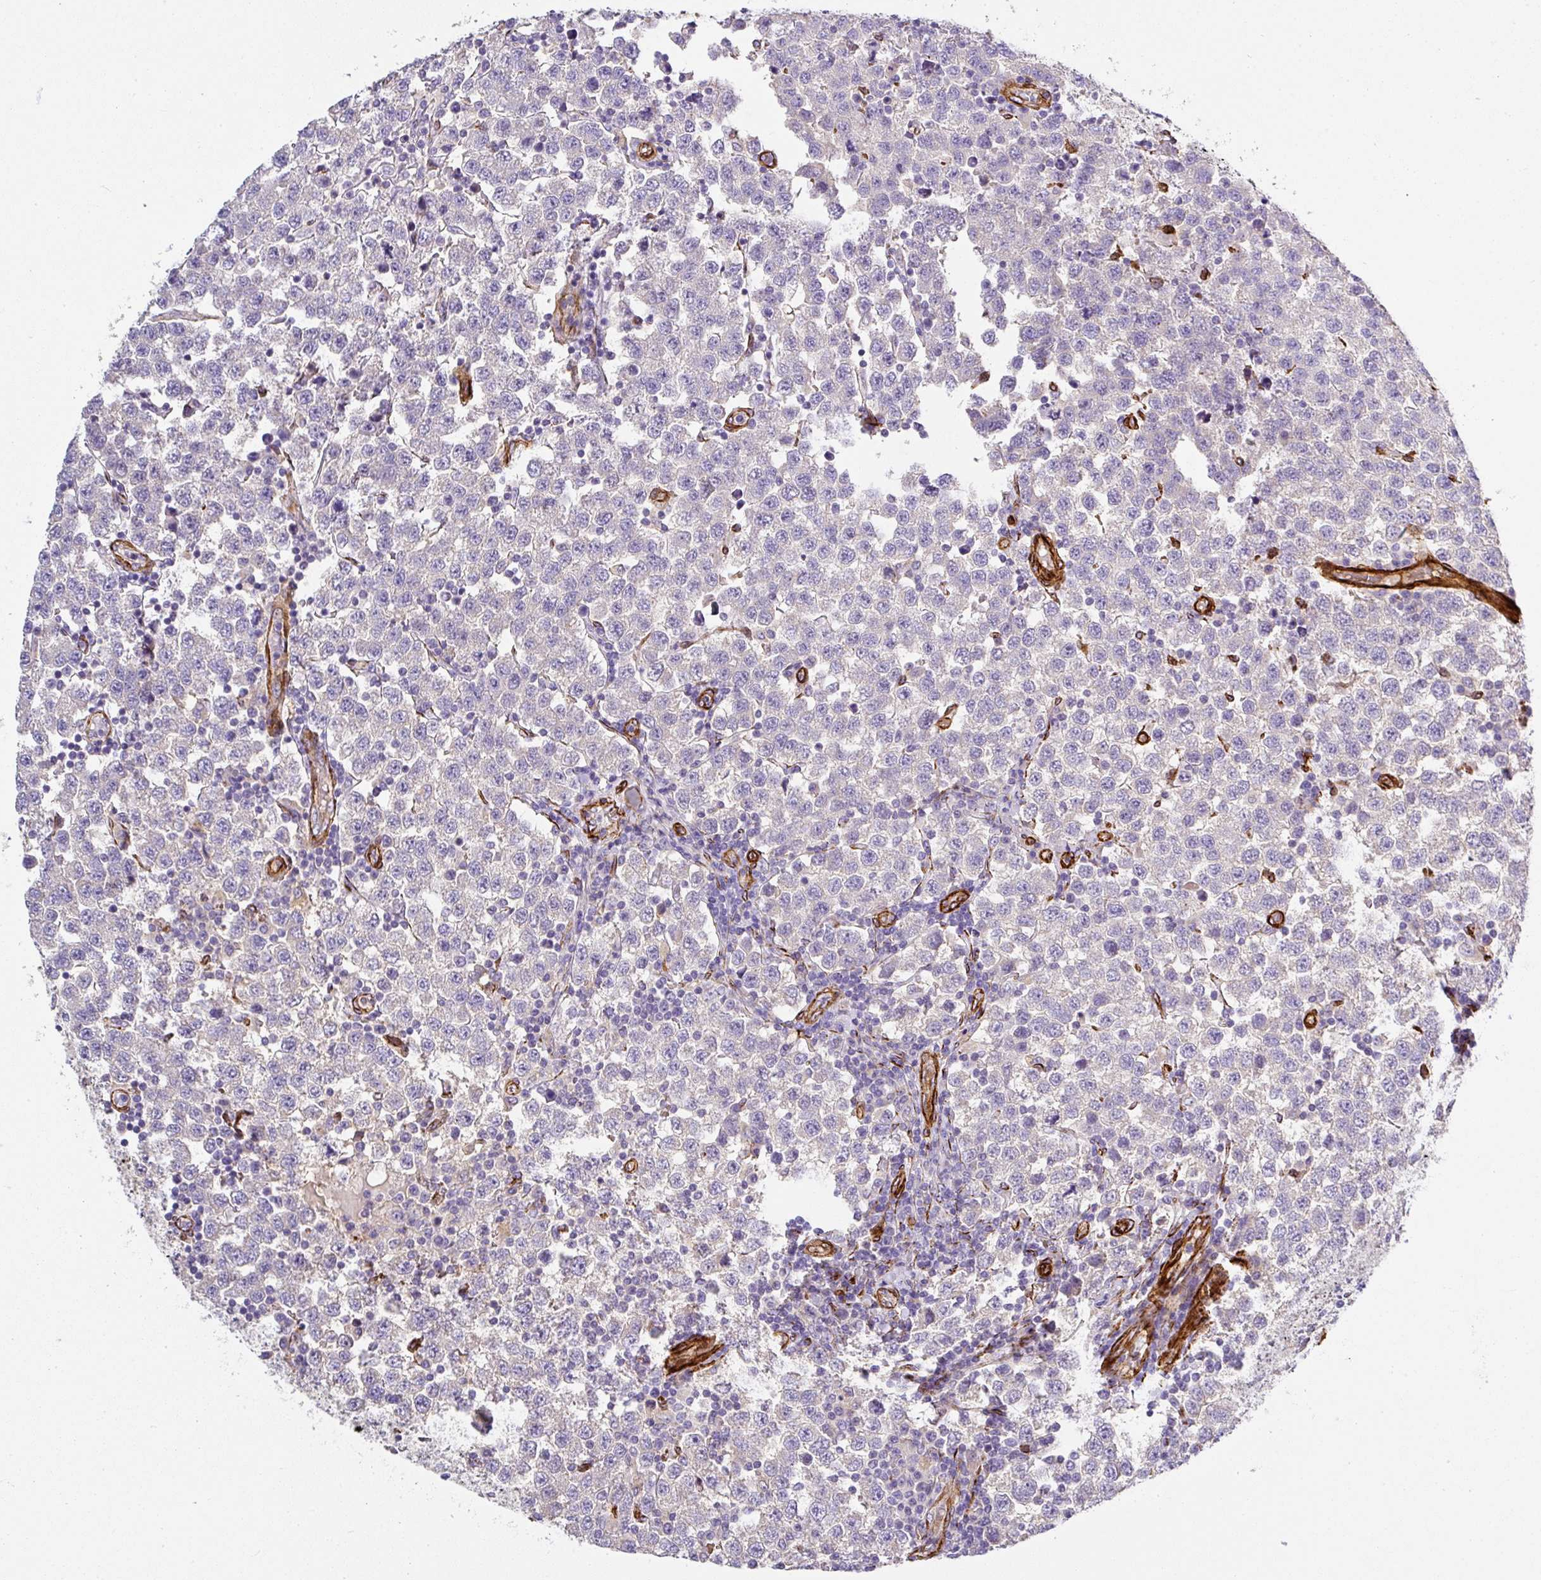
{"staining": {"intensity": "negative", "quantity": "none", "location": "none"}, "tissue": "testis cancer", "cell_type": "Tumor cells", "image_type": "cancer", "snomed": [{"axis": "morphology", "description": "Seminoma, NOS"}, {"axis": "topography", "description": "Testis"}], "caption": "DAB (3,3'-diaminobenzidine) immunohistochemical staining of human testis cancer shows no significant staining in tumor cells.", "gene": "SLC25A17", "patient": {"sex": "male", "age": 34}}